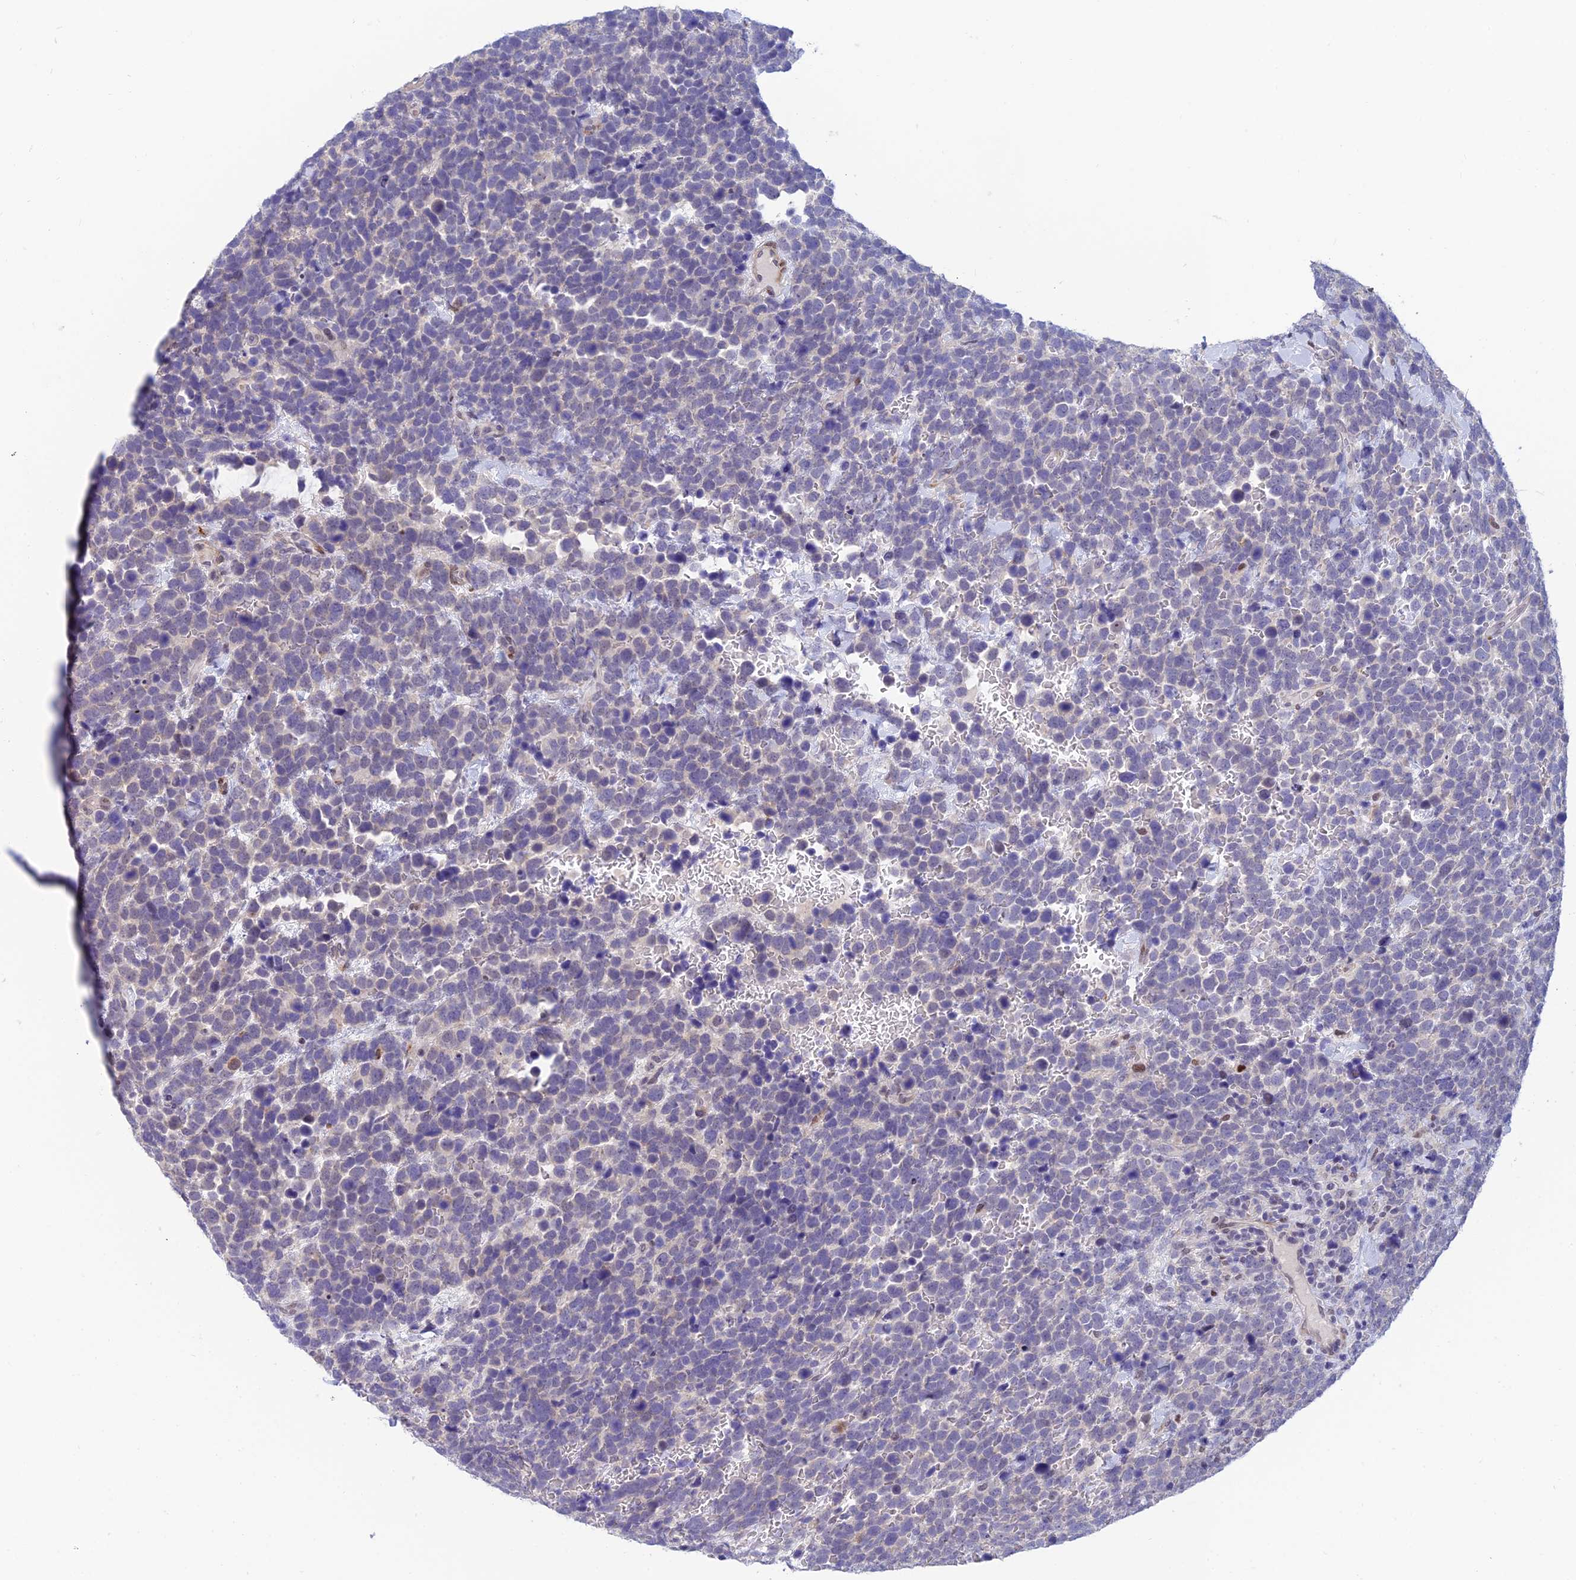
{"staining": {"intensity": "negative", "quantity": "none", "location": "none"}, "tissue": "urothelial cancer", "cell_type": "Tumor cells", "image_type": "cancer", "snomed": [{"axis": "morphology", "description": "Urothelial carcinoma, High grade"}, {"axis": "topography", "description": "Urinary bladder"}], "caption": "This is an IHC image of human urothelial cancer. There is no staining in tumor cells.", "gene": "CLK4", "patient": {"sex": "female", "age": 82}}